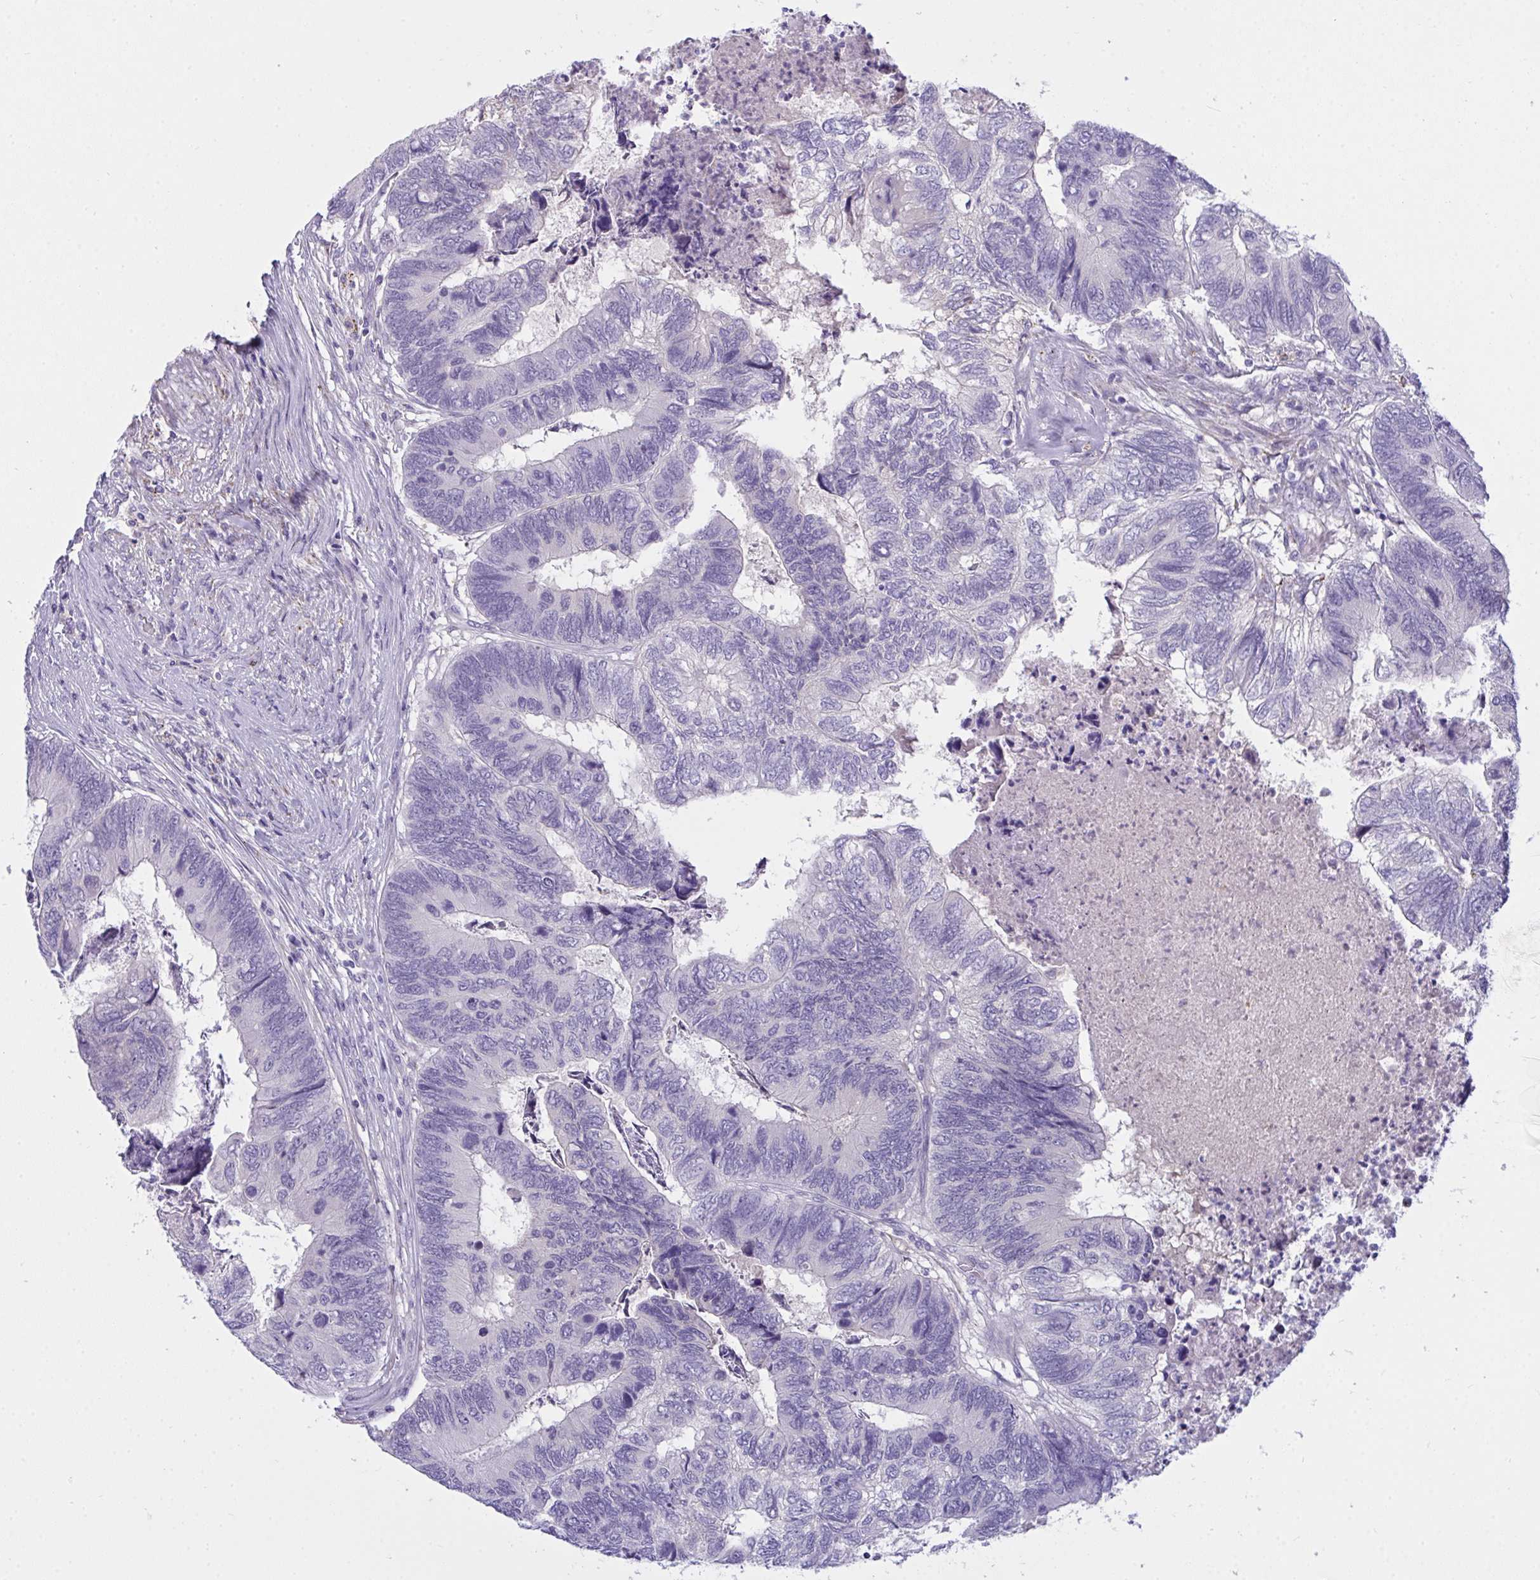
{"staining": {"intensity": "negative", "quantity": "none", "location": "none"}, "tissue": "colorectal cancer", "cell_type": "Tumor cells", "image_type": "cancer", "snomed": [{"axis": "morphology", "description": "Adenocarcinoma, NOS"}, {"axis": "topography", "description": "Colon"}], "caption": "This is an IHC photomicrograph of human colorectal cancer. There is no positivity in tumor cells.", "gene": "SEMA6B", "patient": {"sex": "female", "age": 67}}